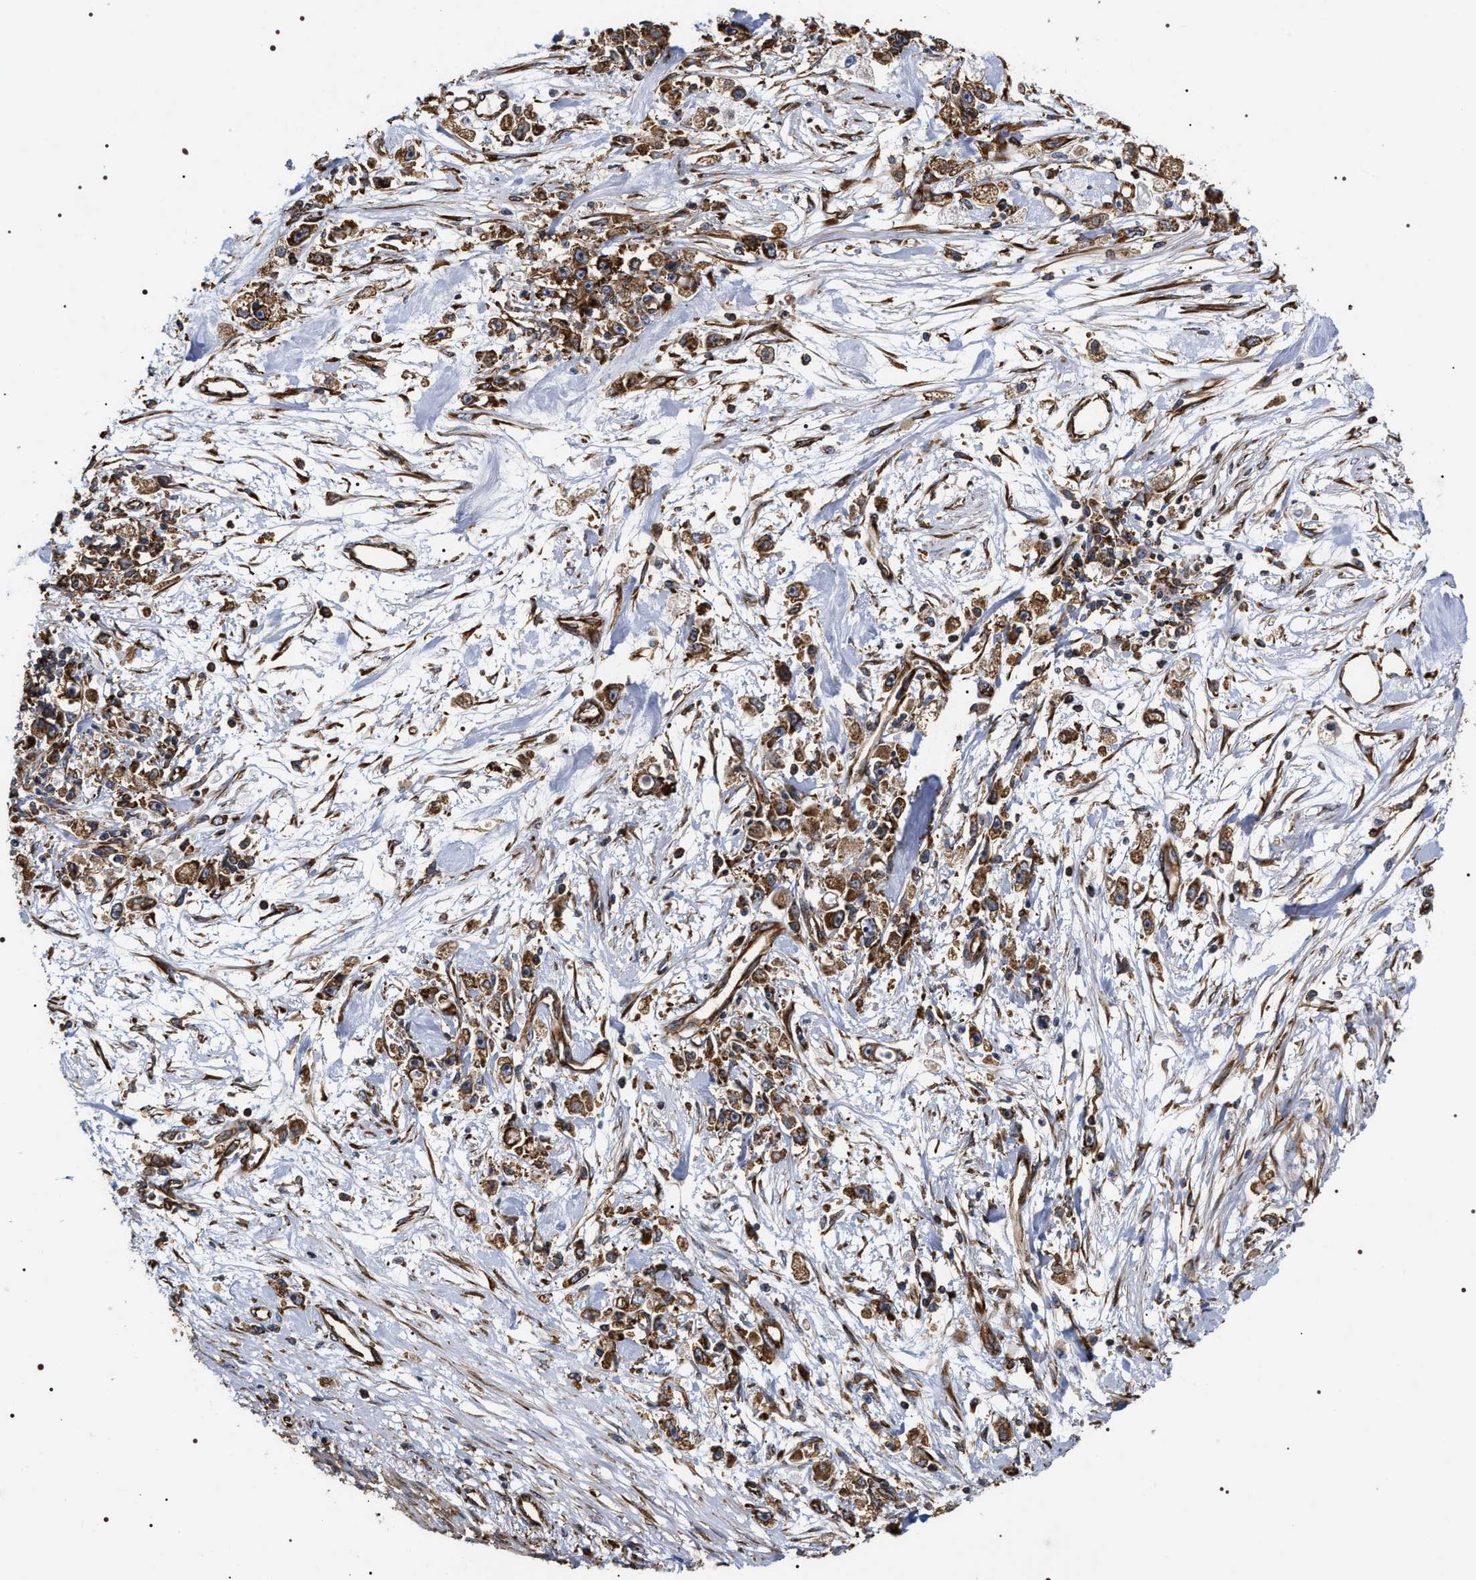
{"staining": {"intensity": "moderate", "quantity": ">75%", "location": "cytoplasmic/membranous"}, "tissue": "stomach cancer", "cell_type": "Tumor cells", "image_type": "cancer", "snomed": [{"axis": "morphology", "description": "Adenocarcinoma, NOS"}, {"axis": "topography", "description": "Stomach"}], "caption": "Tumor cells exhibit moderate cytoplasmic/membranous expression in about >75% of cells in stomach adenocarcinoma.", "gene": "SERBP1", "patient": {"sex": "female", "age": 59}}